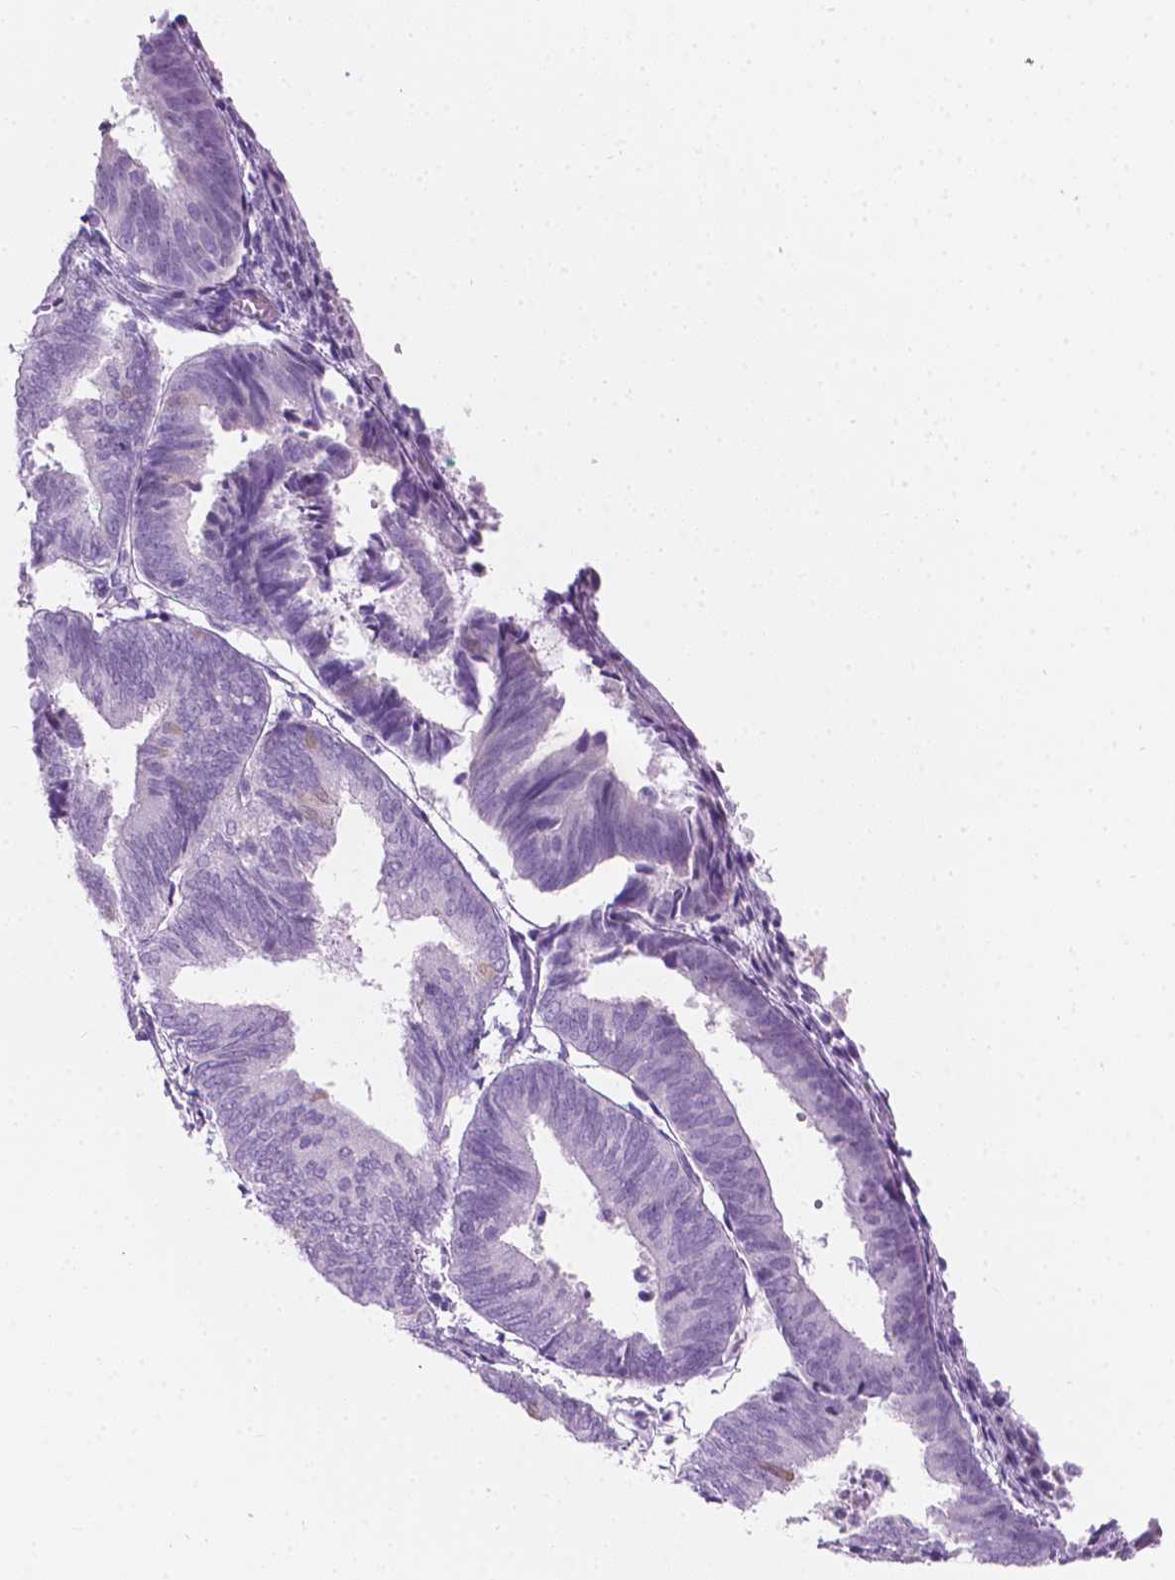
{"staining": {"intensity": "negative", "quantity": "none", "location": "none"}, "tissue": "endometrium", "cell_type": "Cells in endometrial stroma", "image_type": "normal", "snomed": [{"axis": "morphology", "description": "Normal tissue, NOS"}, {"axis": "topography", "description": "Endometrium"}], "caption": "Cells in endometrial stroma are negative for brown protein staining in benign endometrium. (Brightfield microscopy of DAB (3,3'-diaminobenzidine) IHC at high magnification).", "gene": "TTC29", "patient": {"sex": "female", "age": 50}}